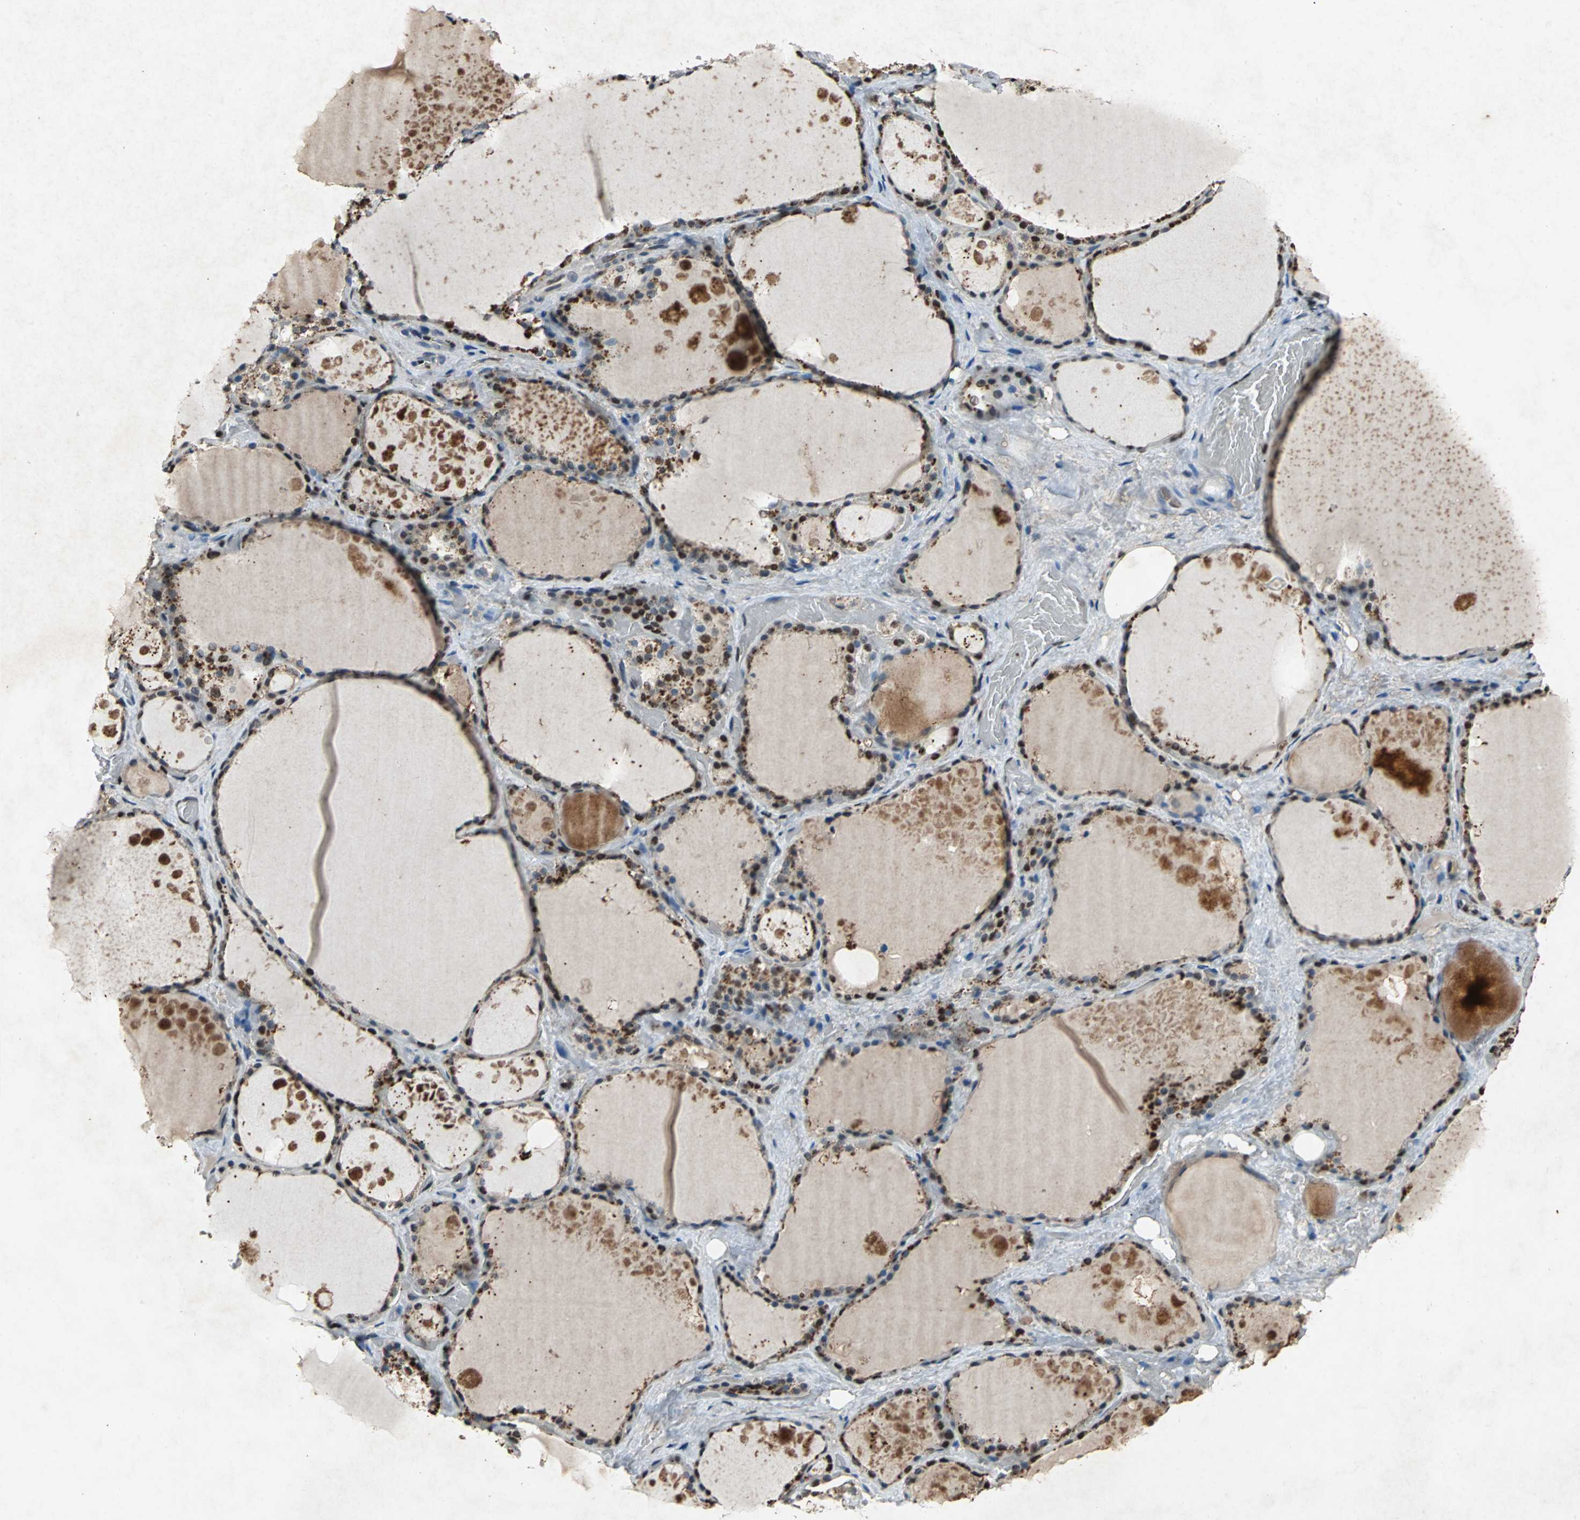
{"staining": {"intensity": "strong", "quantity": ">75%", "location": "nuclear"}, "tissue": "thyroid gland", "cell_type": "Glandular cells", "image_type": "normal", "snomed": [{"axis": "morphology", "description": "Normal tissue, NOS"}, {"axis": "topography", "description": "Thyroid gland"}], "caption": "This photomicrograph reveals immunohistochemistry (IHC) staining of normal human thyroid gland, with high strong nuclear positivity in approximately >75% of glandular cells.", "gene": "ANP32A", "patient": {"sex": "male", "age": 61}}